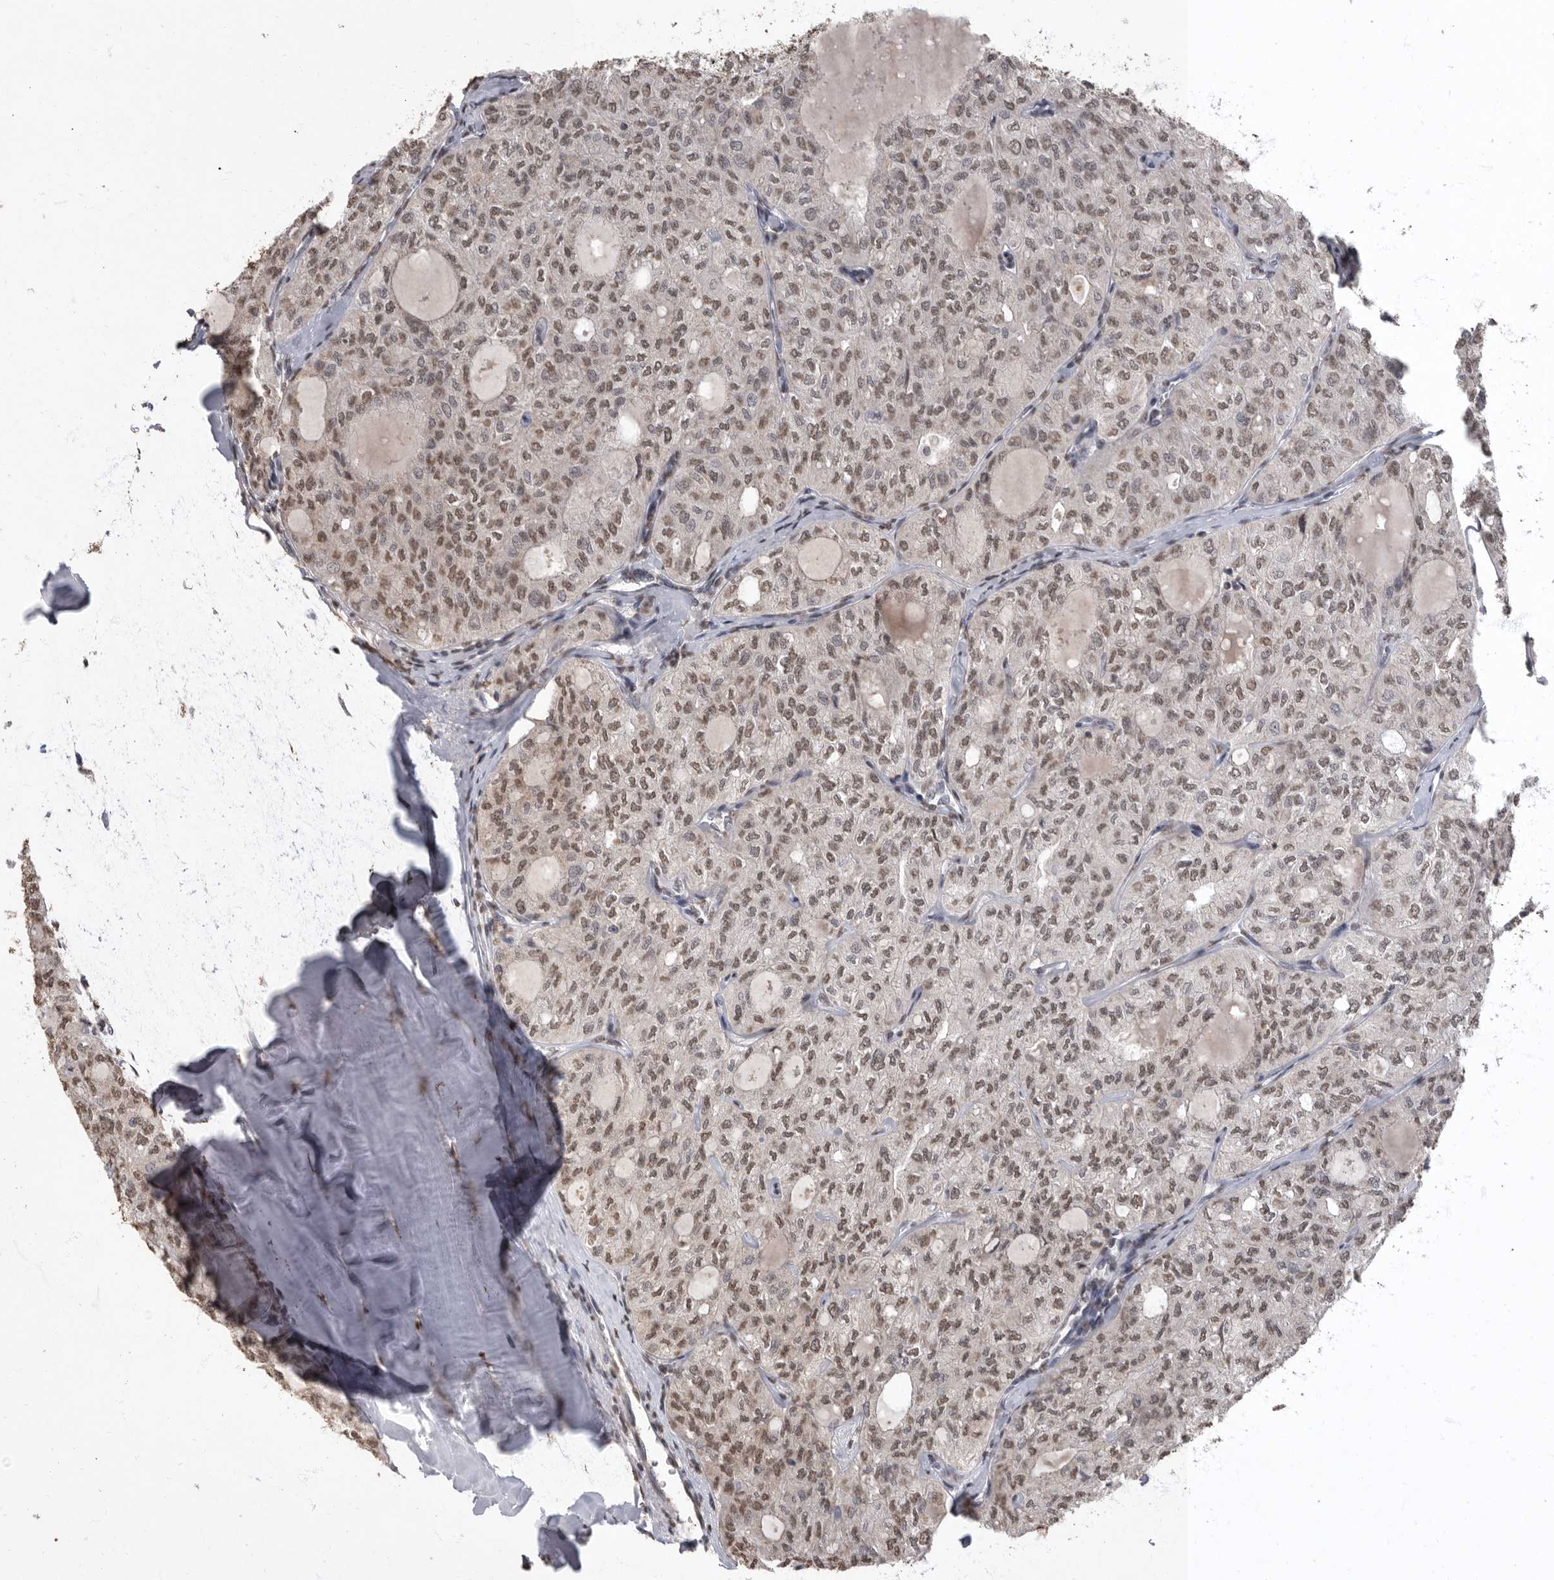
{"staining": {"intensity": "weak", "quantity": ">75%", "location": "nuclear"}, "tissue": "thyroid cancer", "cell_type": "Tumor cells", "image_type": "cancer", "snomed": [{"axis": "morphology", "description": "Follicular adenoma carcinoma, NOS"}, {"axis": "topography", "description": "Thyroid gland"}], "caption": "Follicular adenoma carcinoma (thyroid) stained with DAB IHC reveals low levels of weak nuclear staining in about >75% of tumor cells. The protein is stained brown, and the nuclei are stained in blue (DAB IHC with brightfield microscopy, high magnification).", "gene": "NBL1", "patient": {"sex": "male", "age": 75}}